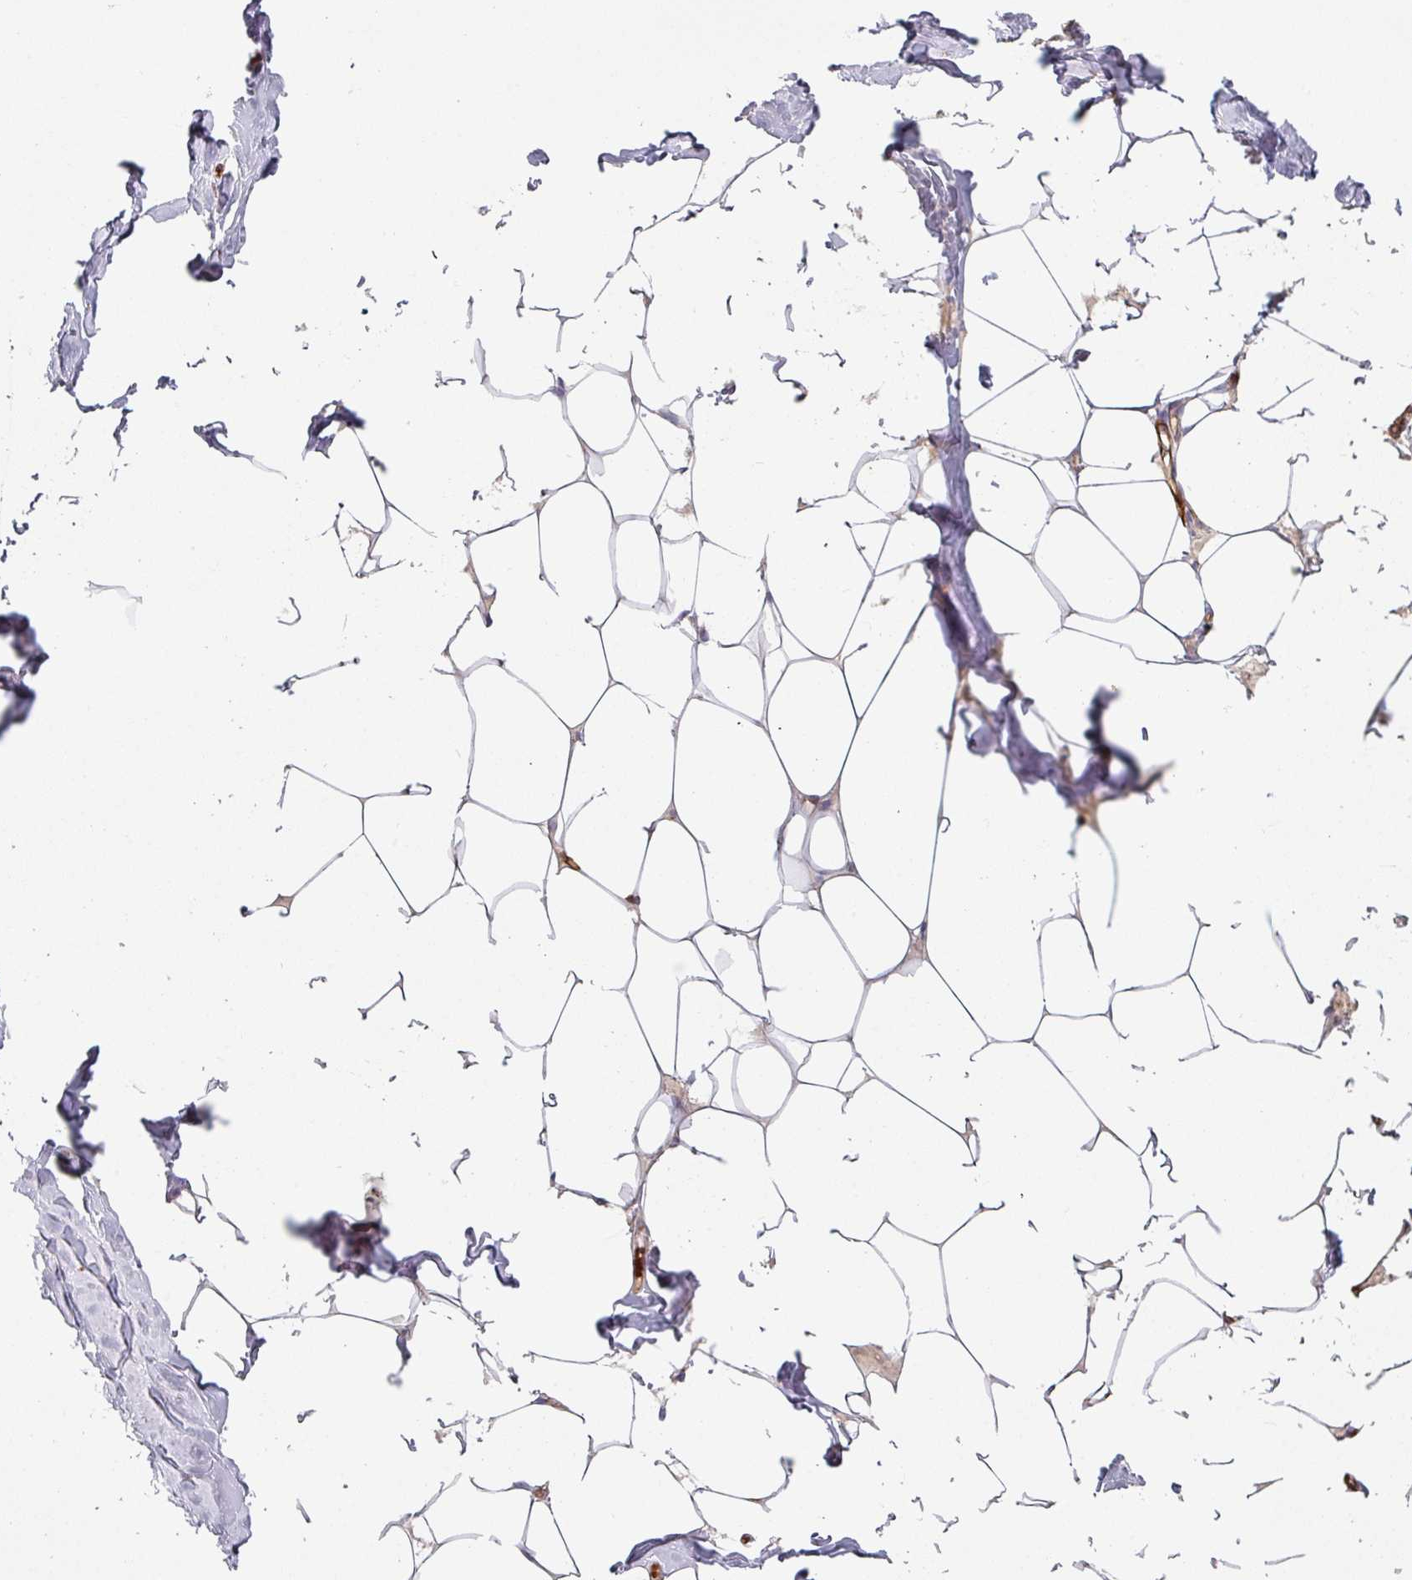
{"staining": {"intensity": "negative", "quantity": "none", "location": "none"}, "tissue": "breast", "cell_type": "Adipocytes", "image_type": "normal", "snomed": [{"axis": "morphology", "description": "Normal tissue, NOS"}, {"axis": "topography", "description": "Breast"}], "caption": "Immunohistochemistry (IHC) image of unremarkable breast stained for a protein (brown), which exhibits no expression in adipocytes.", "gene": "PRODH2", "patient": {"sex": "female", "age": 27}}